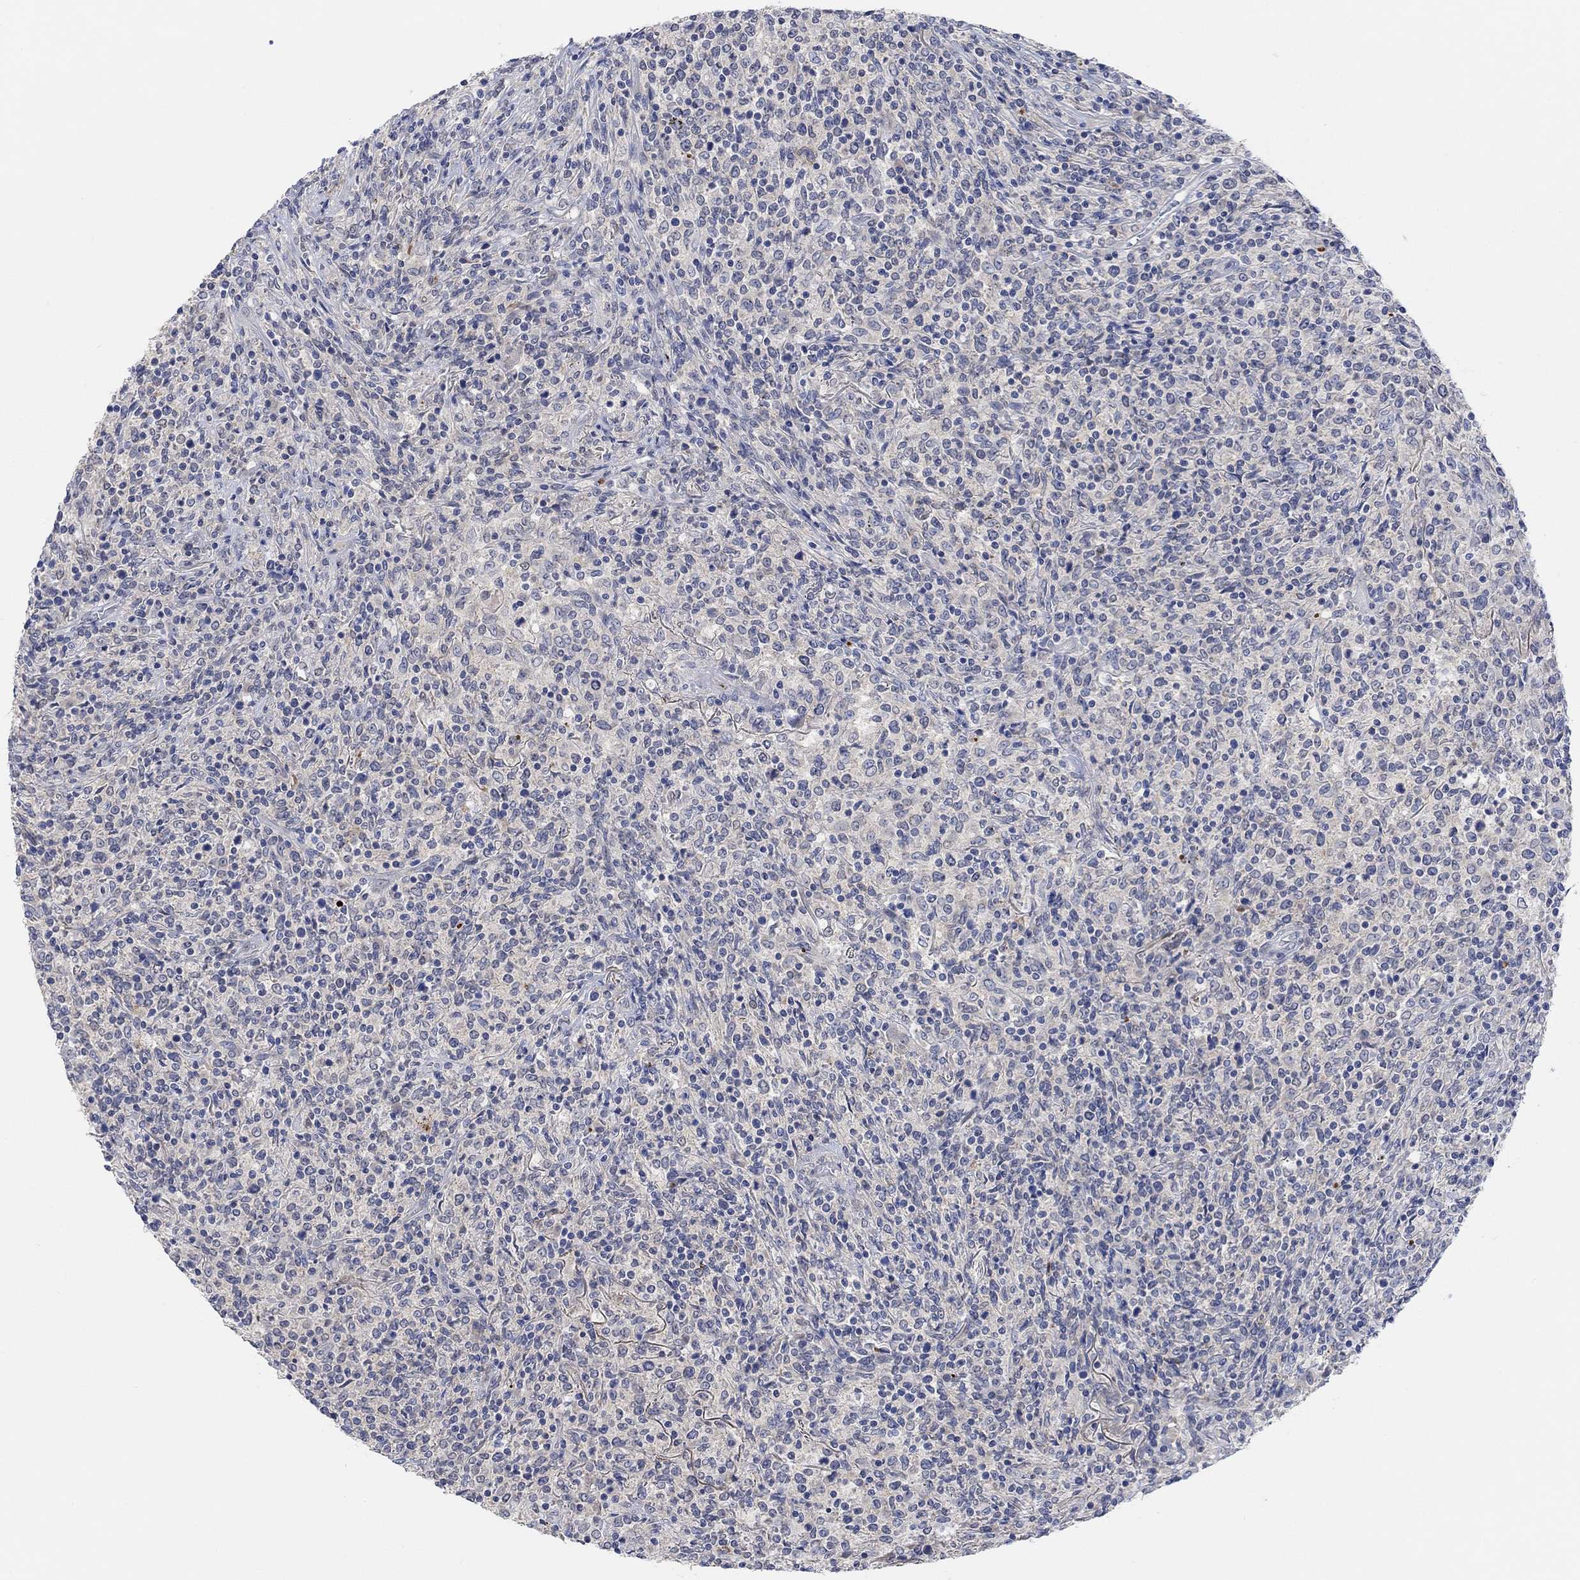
{"staining": {"intensity": "negative", "quantity": "none", "location": "none"}, "tissue": "lymphoma", "cell_type": "Tumor cells", "image_type": "cancer", "snomed": [{"axis": "morphology", "description": "Malignant lymphoma, non-Hodgkin's type, High grade"}, {"axis": "topography", "description": "Lung"}], "caption": "There is no significant expression in tumor cells of high-grade malignant lymphoma, non-Hodgkin's type. The staining was performed using DAB to visualize the protein expression in brown, while the nuclei were stained in blue with hematoxylin (Magnification: 20x).", "gene": "RIMS1", "patient": {"sex": "male", "age": 79}}